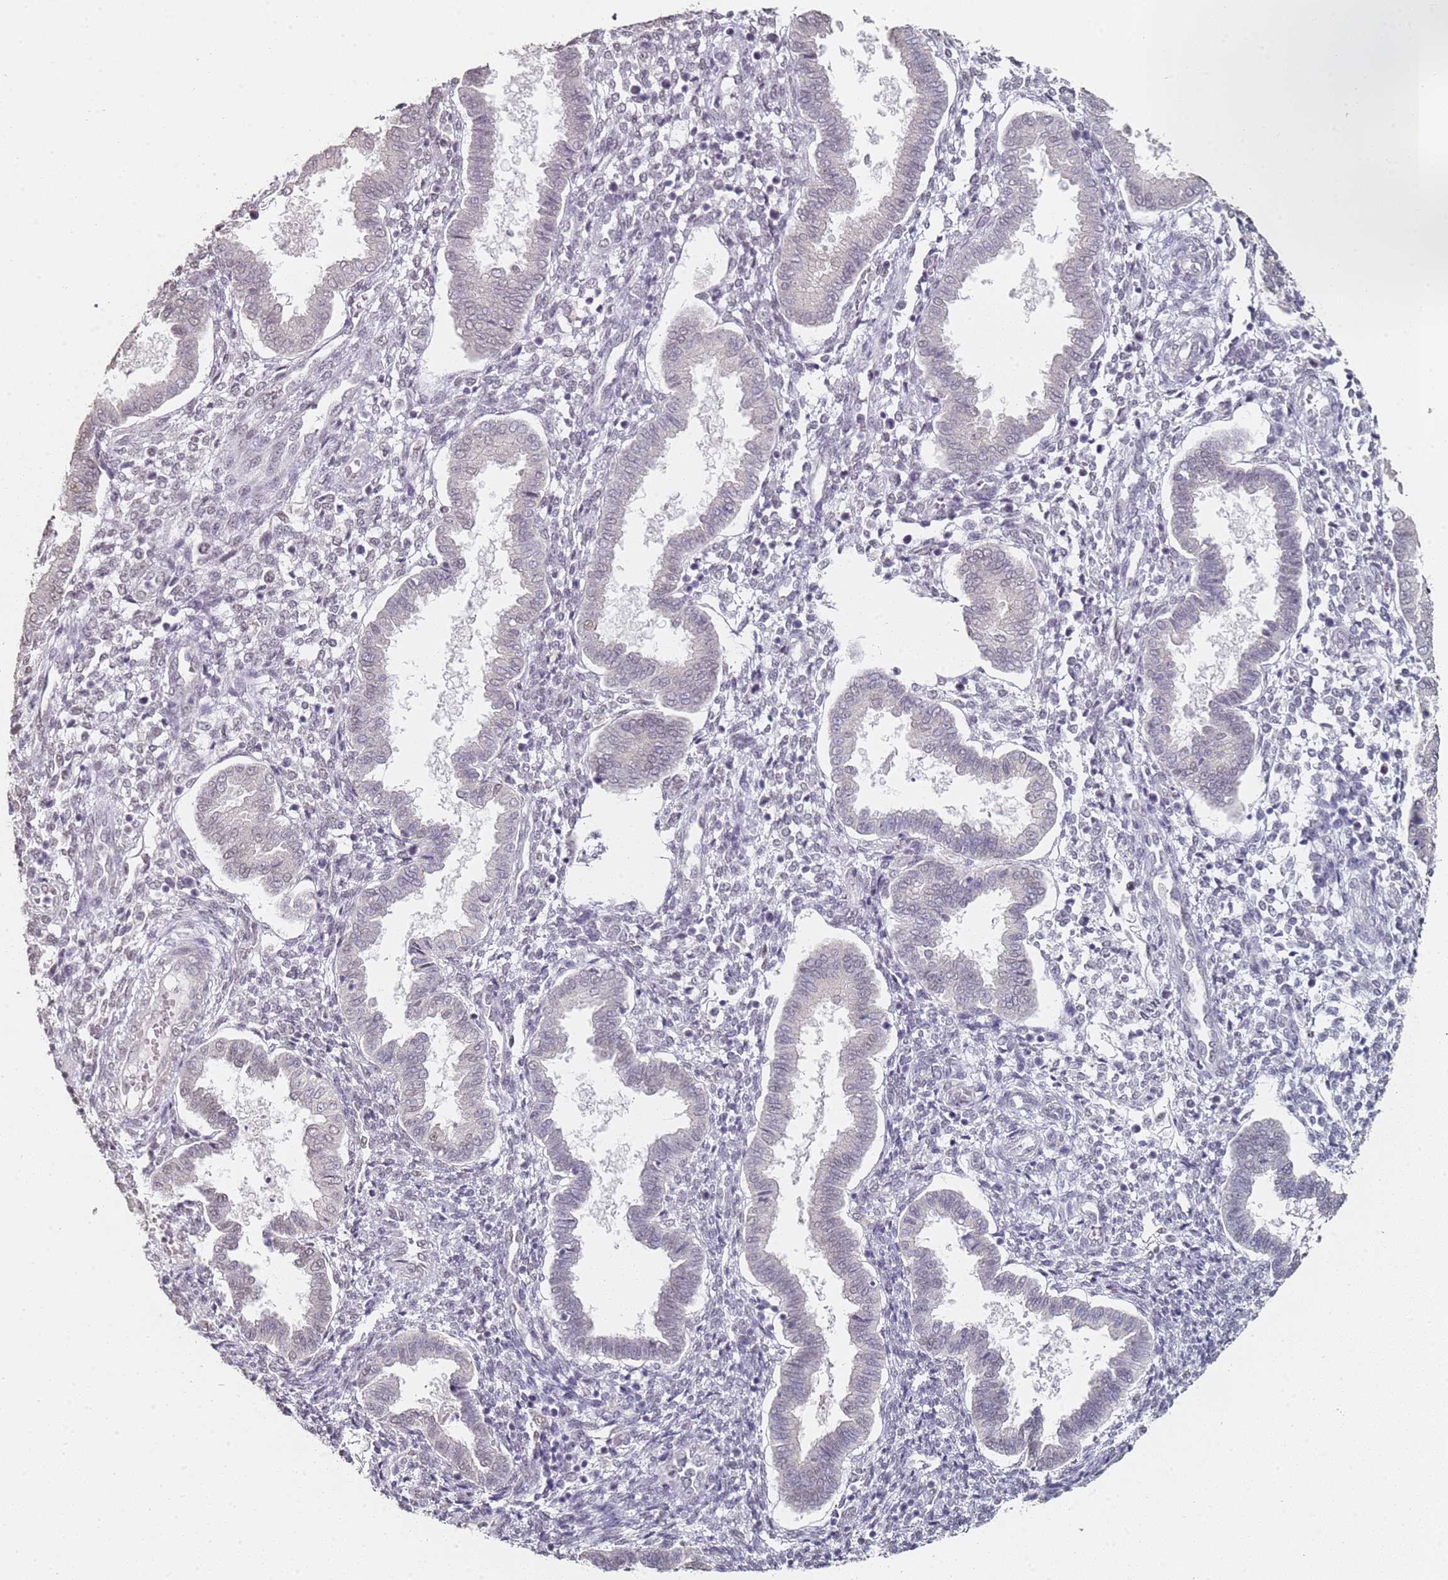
{"staining": {"intensity": "negative", "quantity": "none", "location": "none"}, "tissue": "endometrium", "cell_type": "Cells in endometrial stroma", "image_type": "normal", "snomed": [{"axis": "morphology", "description": "Normal tissue, NOS"}, {"axis": "topography", "description": "Endometrium"}], "caption": "Immunohistochemical staining of normal human endometrium displays no significant expression in cells in endometrial stroma.", "gene": "DNAH11", "patient": {"sex": "female", "age": 24}}